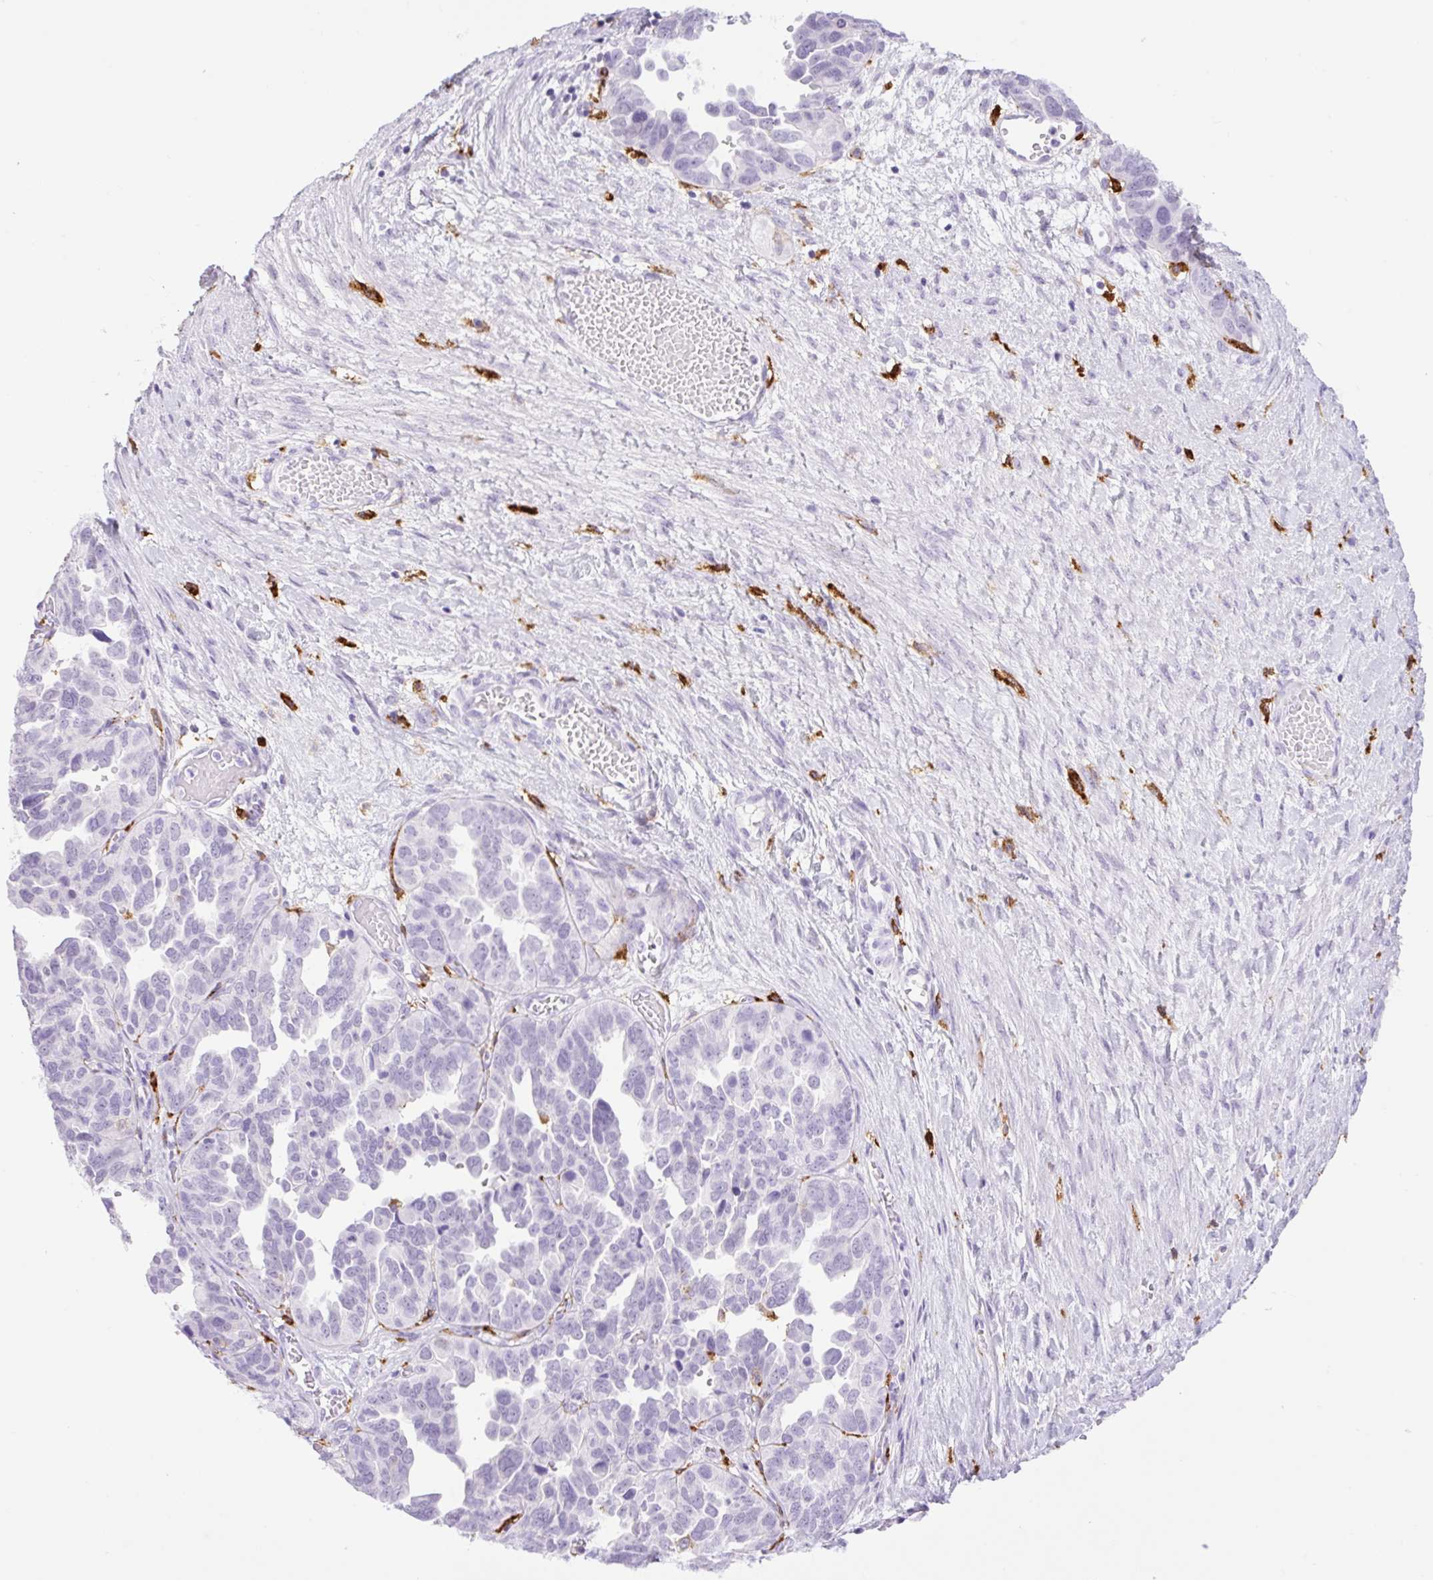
{"staining": {"intensity": "negative", "quantity": "none", "location": "none"}, "tissue": "ovarian cancer", "cell_type": "Tumor cells", "image_type": "cancer", "snomed": [{"axis": "morphology", "description": "Cystadenocarcinoma, serous, NOS"}, {"axis": "topography", "description": "Ovary"}], "caption": "Tumor cells are negative for brown protein staining in serous cystadenocarcinoma (ovarian).", "gene": "SIGLEC1", "patient": {"sex": "female", "age": 64}}